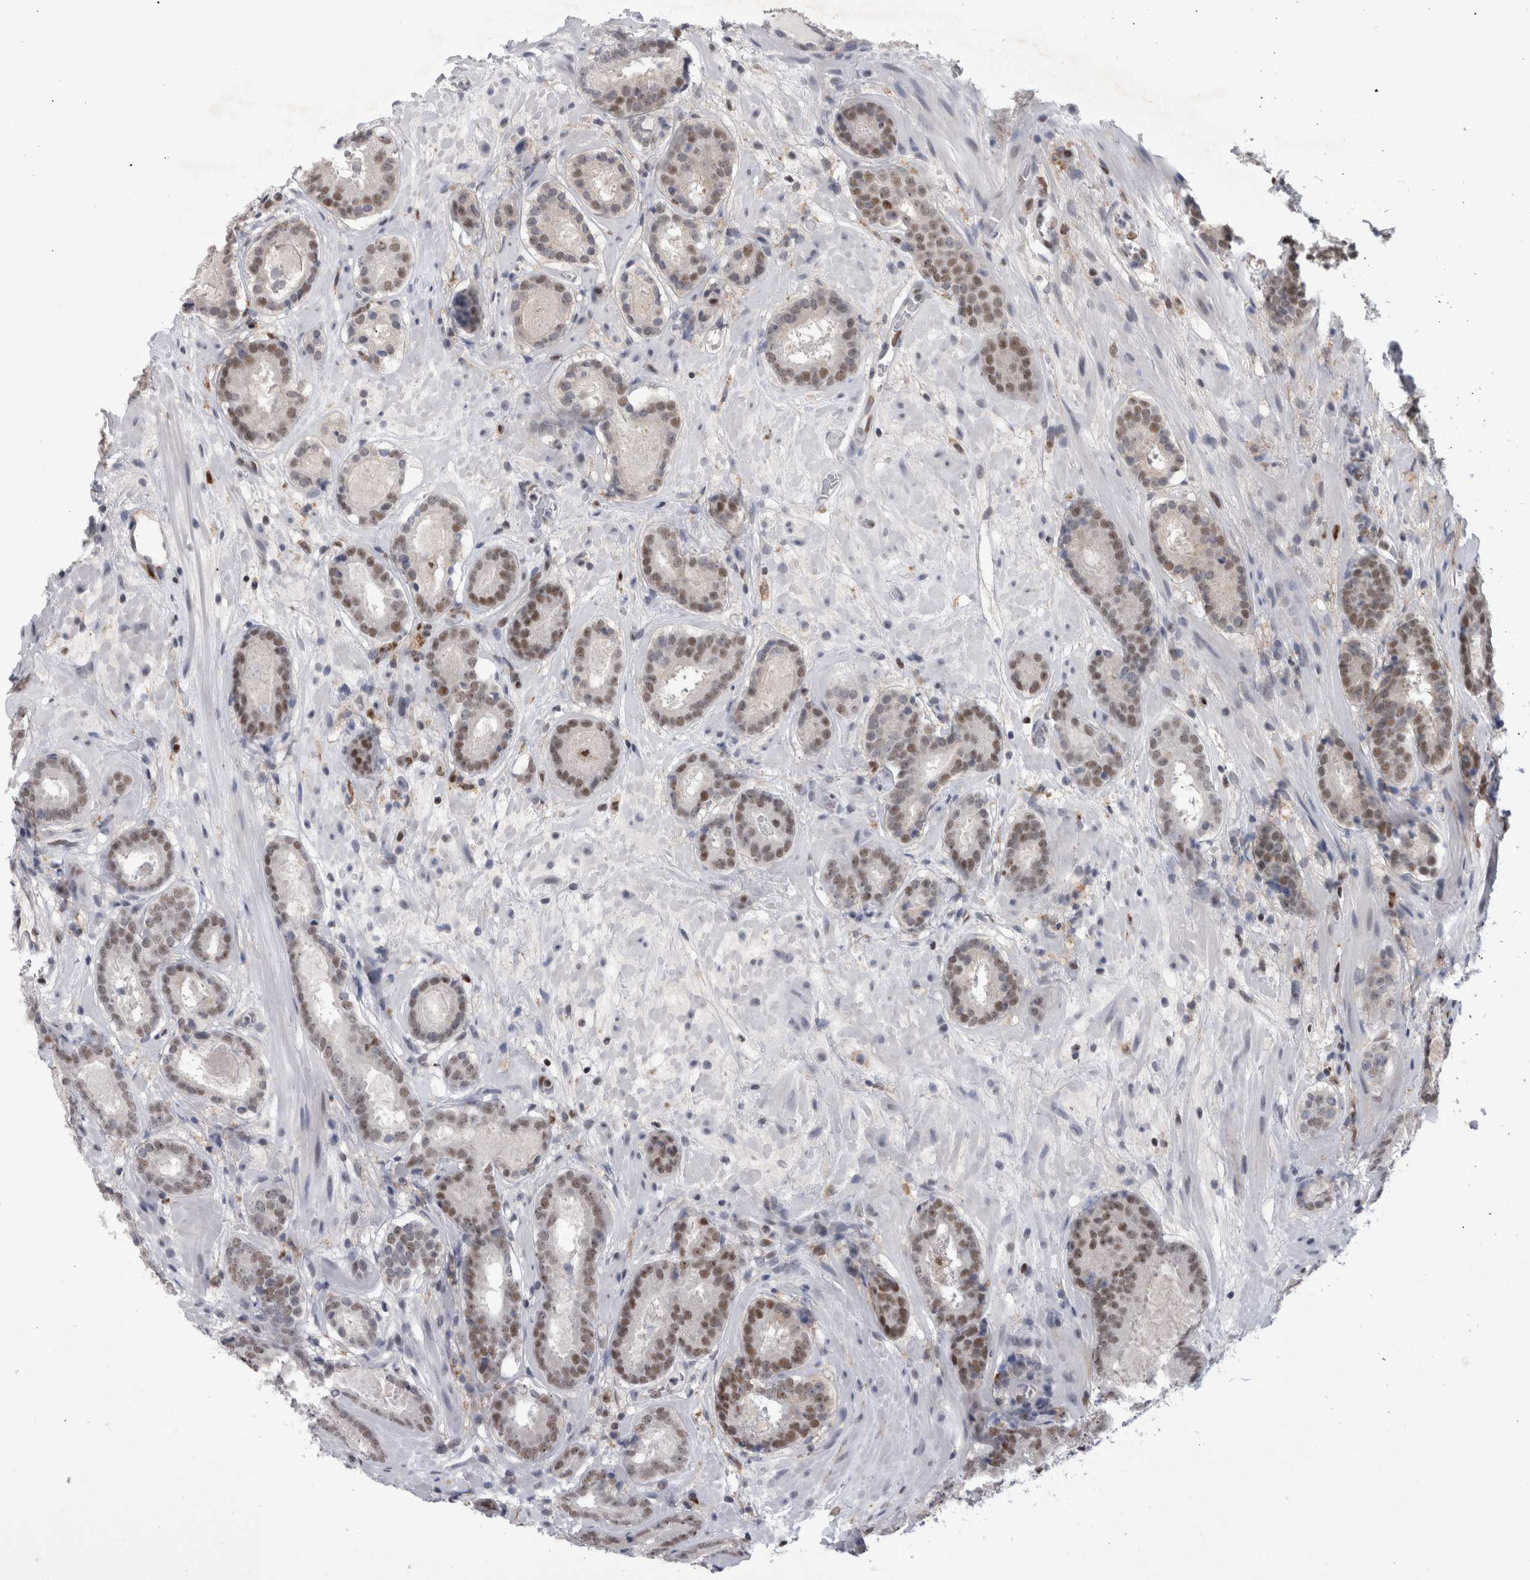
{"staining": {"intensity": "weak", "quantity": "25%-75%", "location": "nuclear"}, "tissue": "prostate cancer", "cell_type": "Tumor cells", "image_type": "cancer", "snomed": [{"axis": "morphology", "description": "Adenocarcinoma, Low grade"}, {"axis": "topography", "description": "Prostate"}], "caption": "The photomicrograph demonstrates staining of prostate cancer (low-grade adenocarcinoma), revealing weak nuclear protein expression (brown color) within tumor cells.", "gene": "SRARP", "patient": {"sex": "male", "age": 69}}